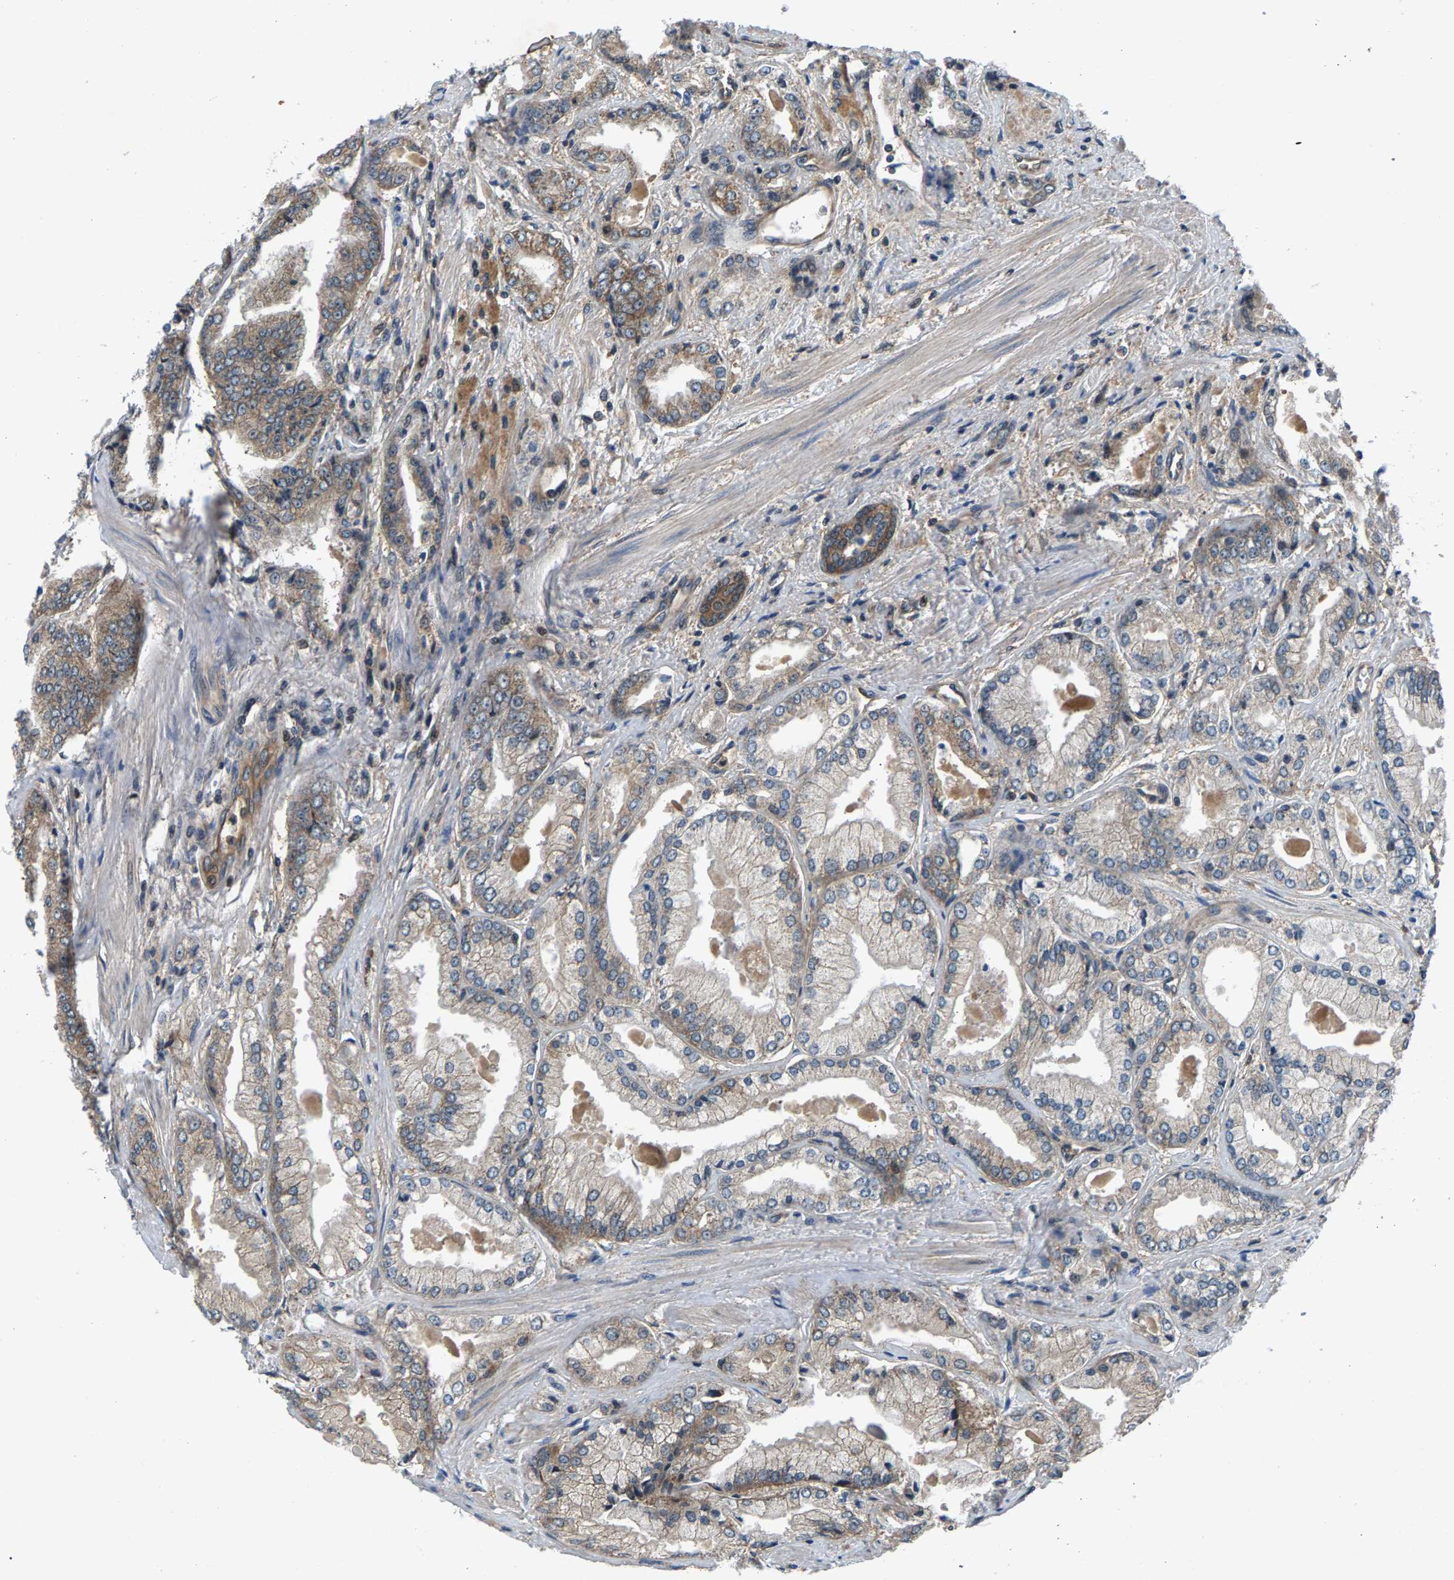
{"staining": {"intensity": "weak", "quantity": "25%-75%", "location": "cytoplasmic/membranous"}, "tissue": "prostate cancer", "cell_type": "Tumor cells", "image_type": "cancer", "snomed": [{"axis": "morphology", "description": "Adenocarcinoma, Low grade"}, {"axis": "topography", "description": "Prostate"}], "caption": "This photomicrograph exhibits IHC staining of prostate cancer (adenocarcinoma (low-grade)), with low weak cytoplasmic/membranous expression in about 25%-75% of tumor cells.", "gene": "FAM78A", "patient": {"sex": "male", "age": 52}}